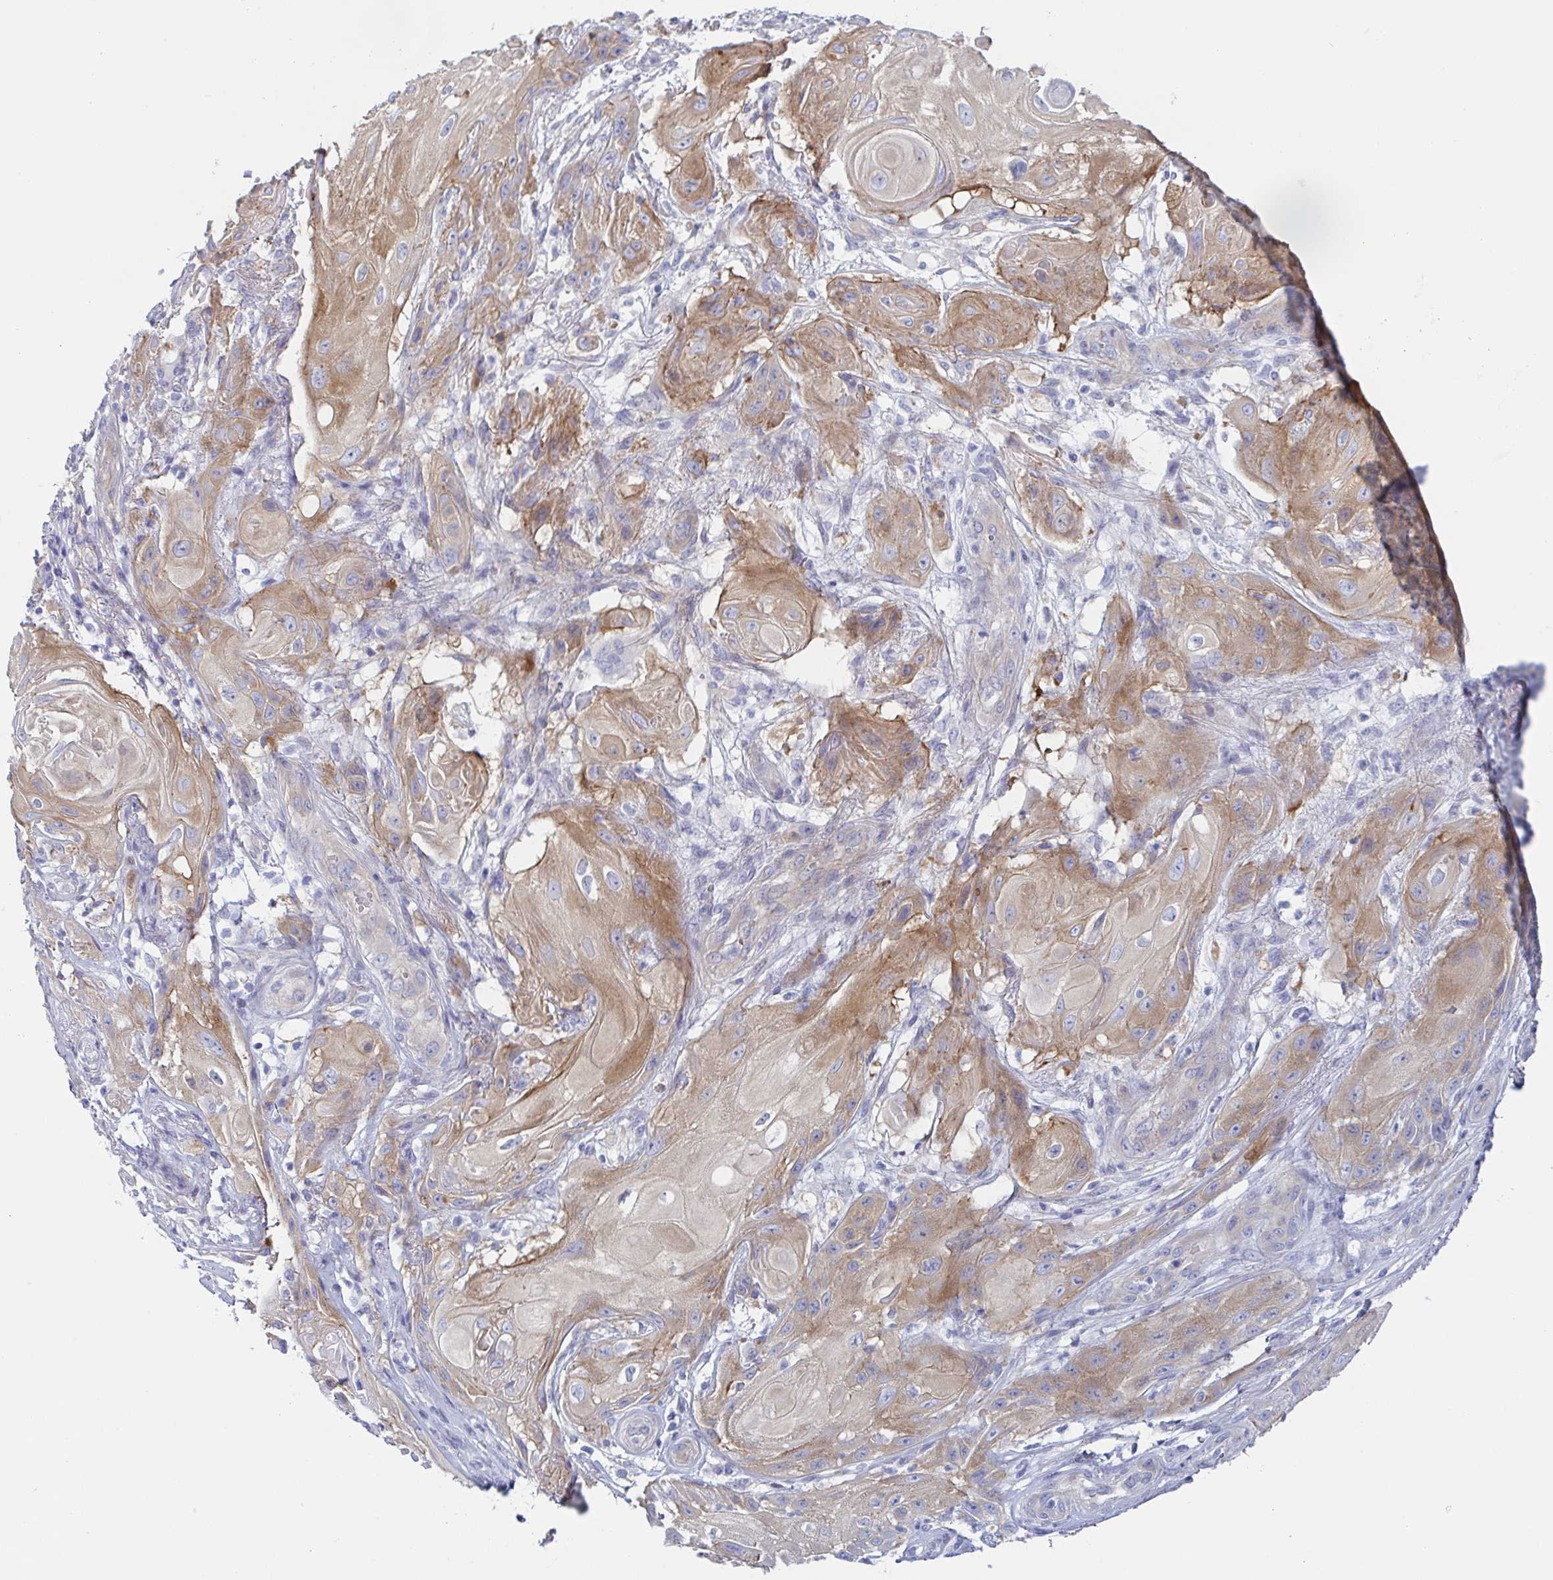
{"staining": {"intensity": "moderate", "quantity": "25%-75%", "location": "cytoplasmic/membranous"}, "tissue": "skin cancer", "cell_type": "Tumor cells", "image_type": "cancer", "snomed": [{"axis": "morphology", "description": "Squamous cell carcinoma, NOS"}, {"axis": "topography", "description": "Skin"}], "caption": "Skin cancer (squamous cell carcinoma) stained with a brown dye exhibits moderate cytoplasmic/membranous positive staining in about 25%-75% of tumor cells.", "gene": "DYNC1I1", "patient": {"sex": "male", "age": 62}}